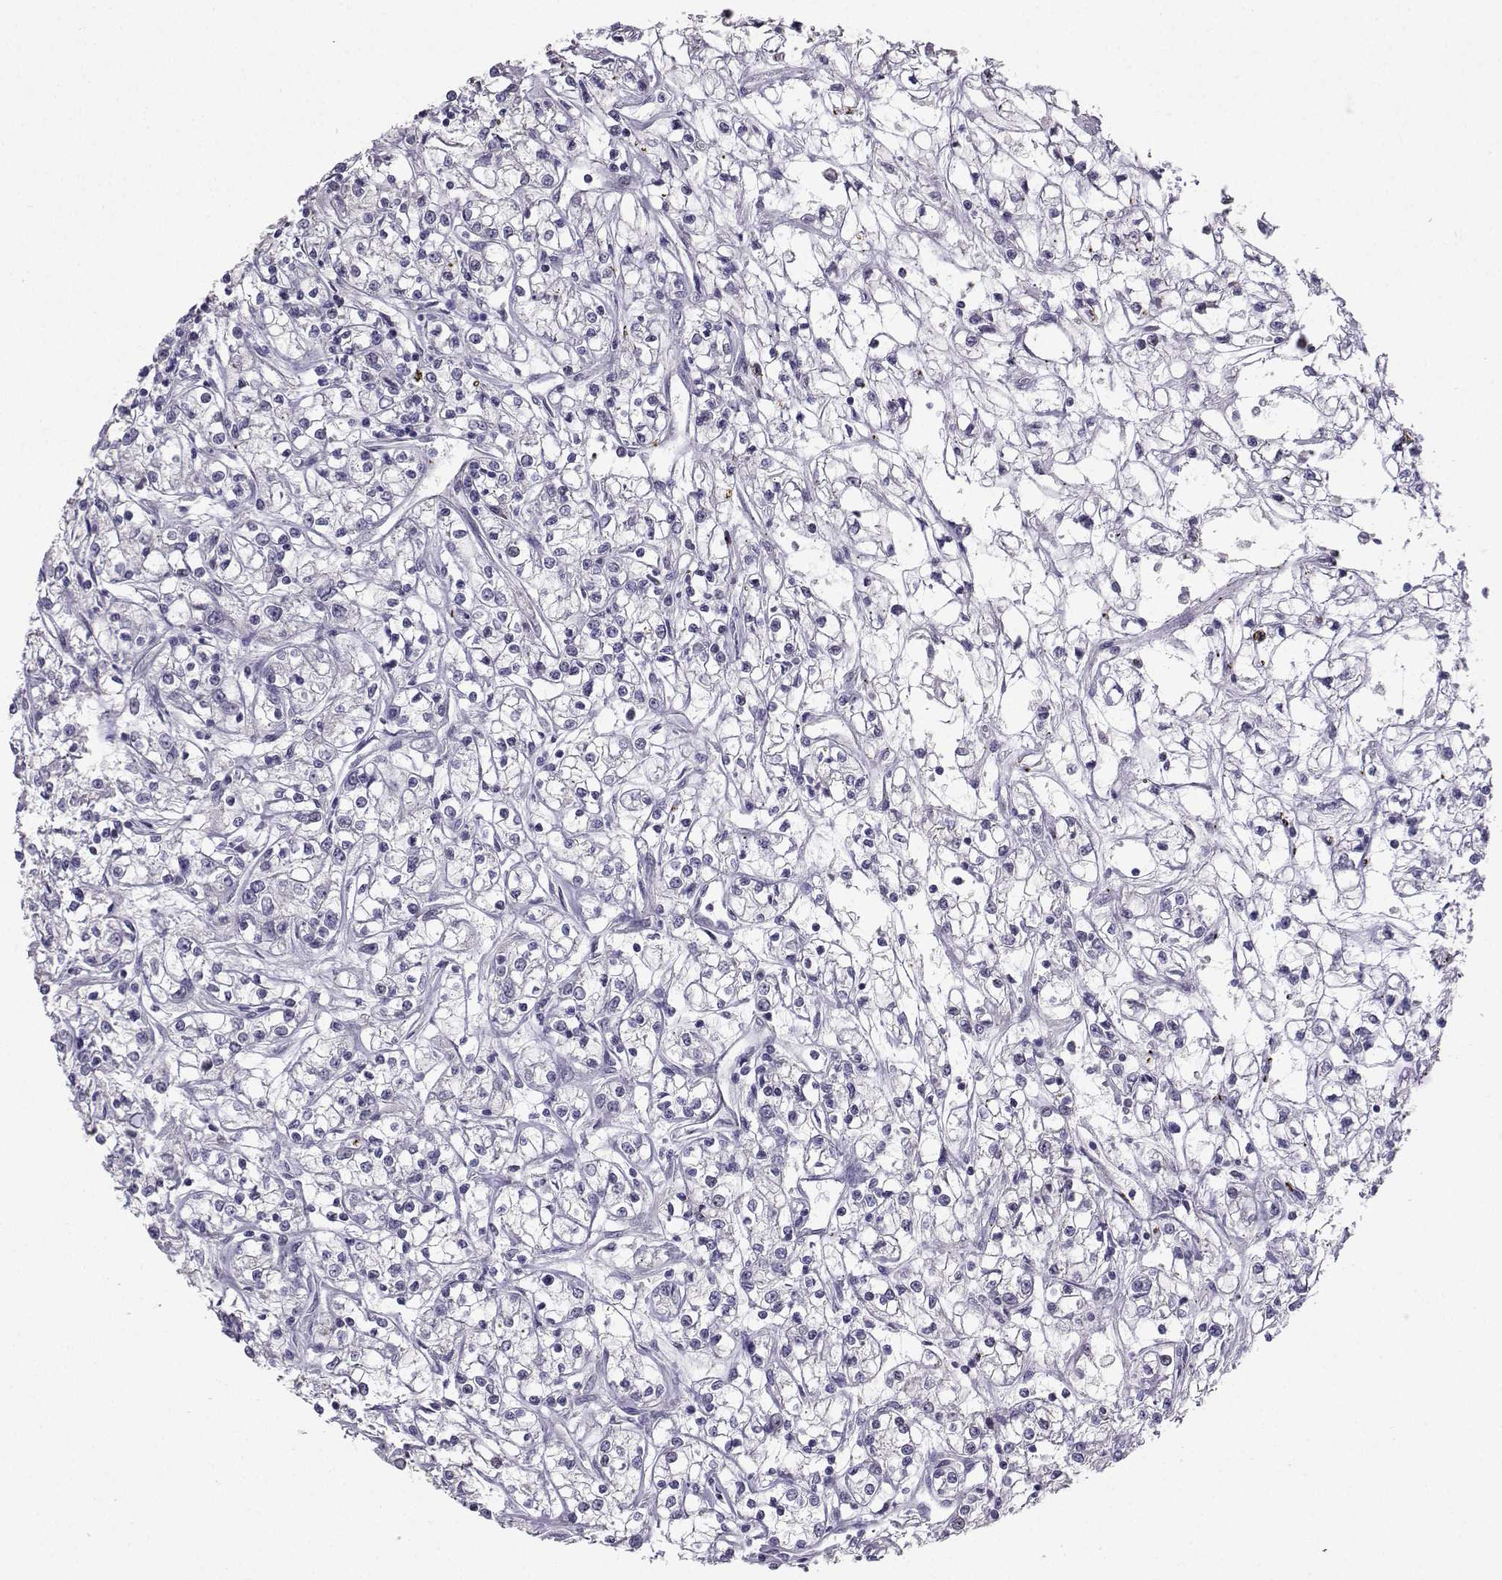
{"staining": {"intensity": "negative", "quantity": "none", "location": "none"}, "tissue": "renal cancer", "cell_type": "Tumor cells", "image_type": "cancer", "snomed": [{"axis": "morphology", "description": "Adenocarcinoma, NOS"}, {"axis": "topography", "description": "Kidney"}], "caption": "DAB immunohistochemical staining of human adenocarcinoma (renal) demonstrates no significant staining in tumor cells.", "gene": "CARTPT", "patient": {"sex": "female", "age": 59}}